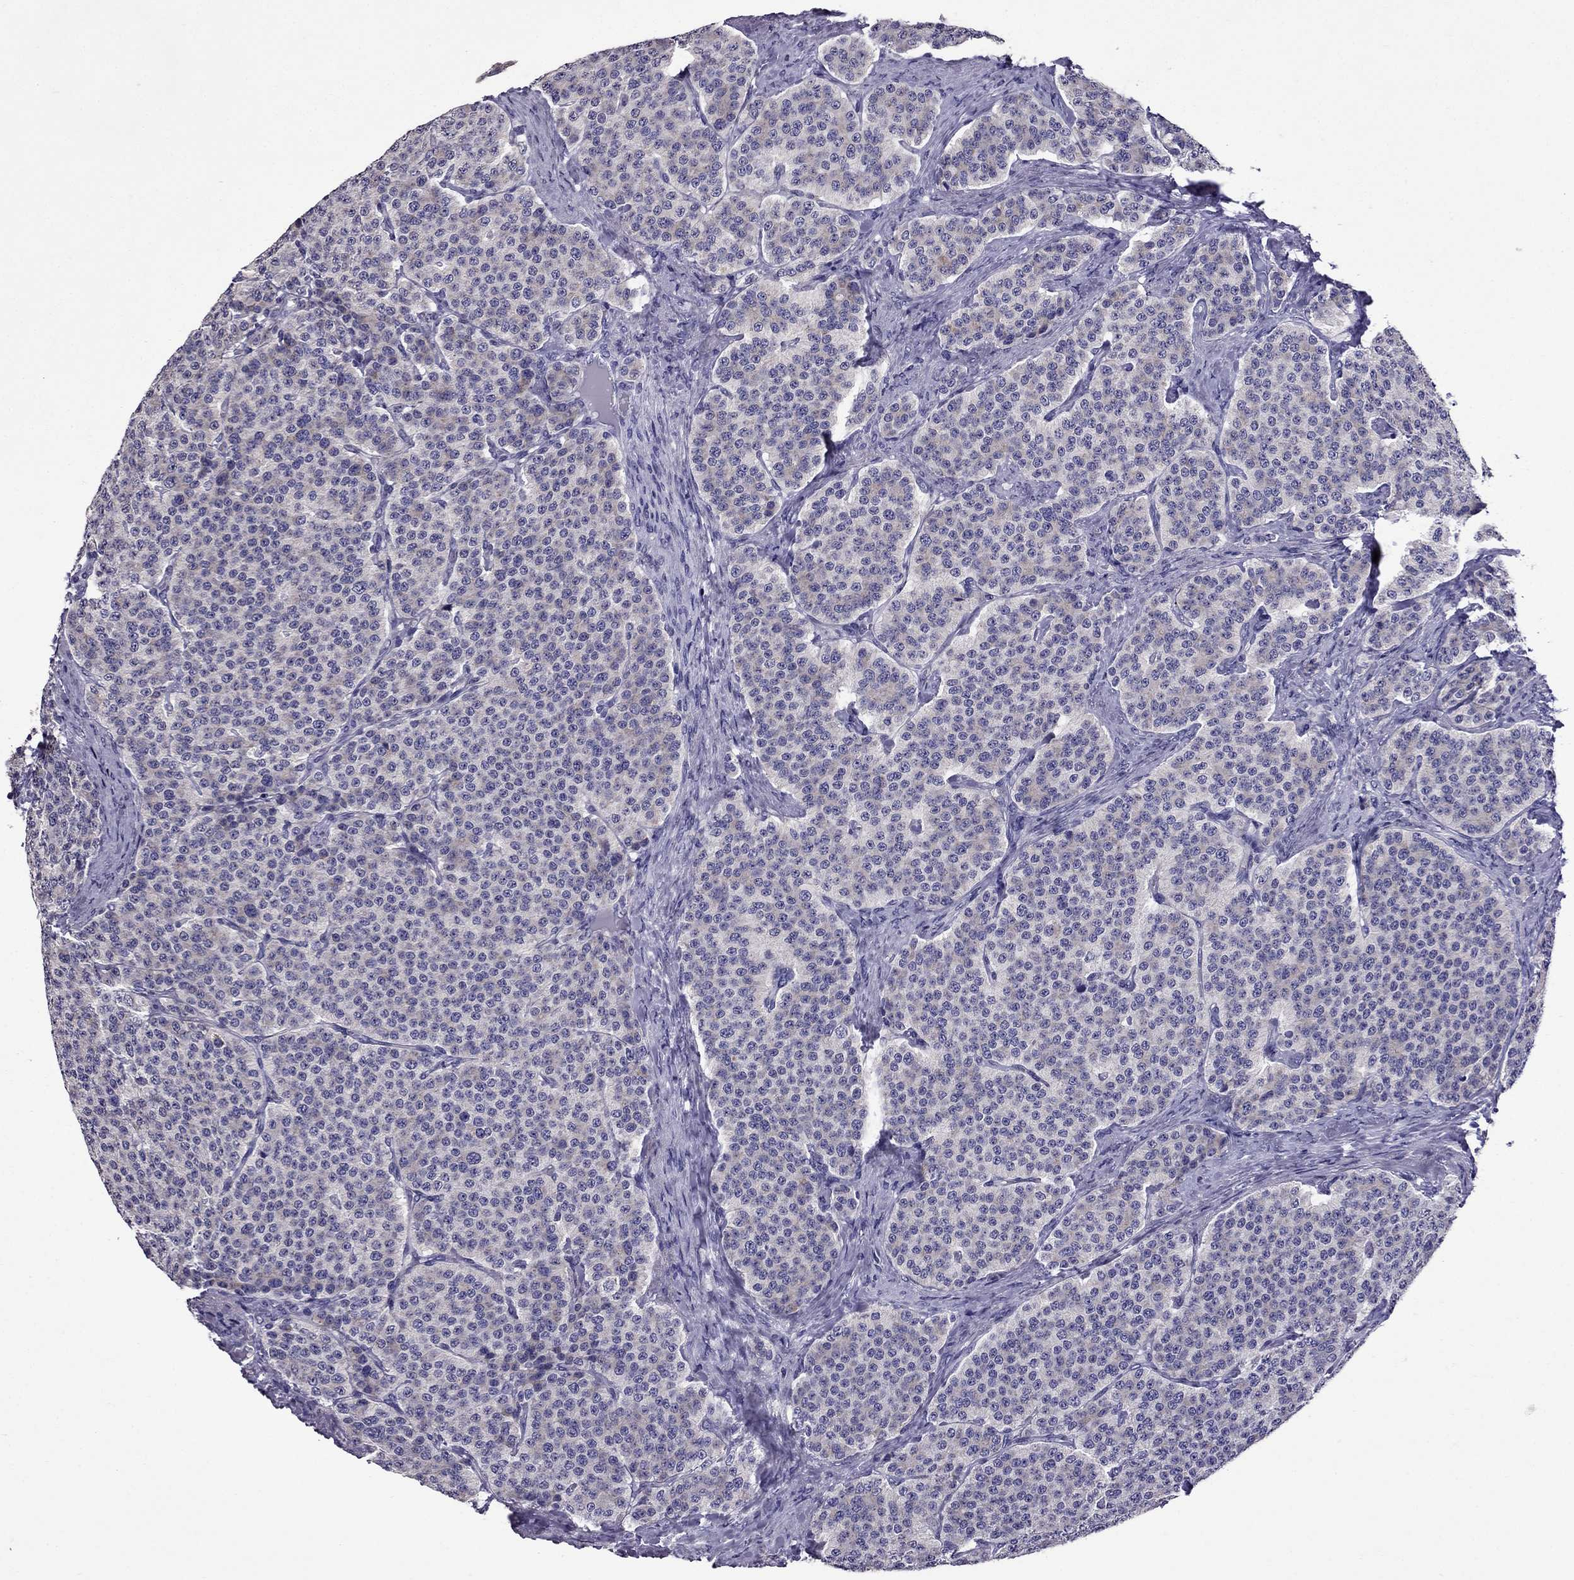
{"staining": {"intensity": "weak", "quantity": "<25%", "location": "cytoplasmic/membranous"}, "tissue": "carcinoid", "cell_type": "Tumor cells", "image_type": "cancer", "snomed": [{"axis": "morphology", "description": "Carcinoid, malignant, NOS"}, {"axis": "topography", "description": "Small intestine"}], "caption": "An image of human carcinoid is negative for staining in tumor cells.", "gene": "OXCT2", "patient": {"sex": "female", "age": 58}}